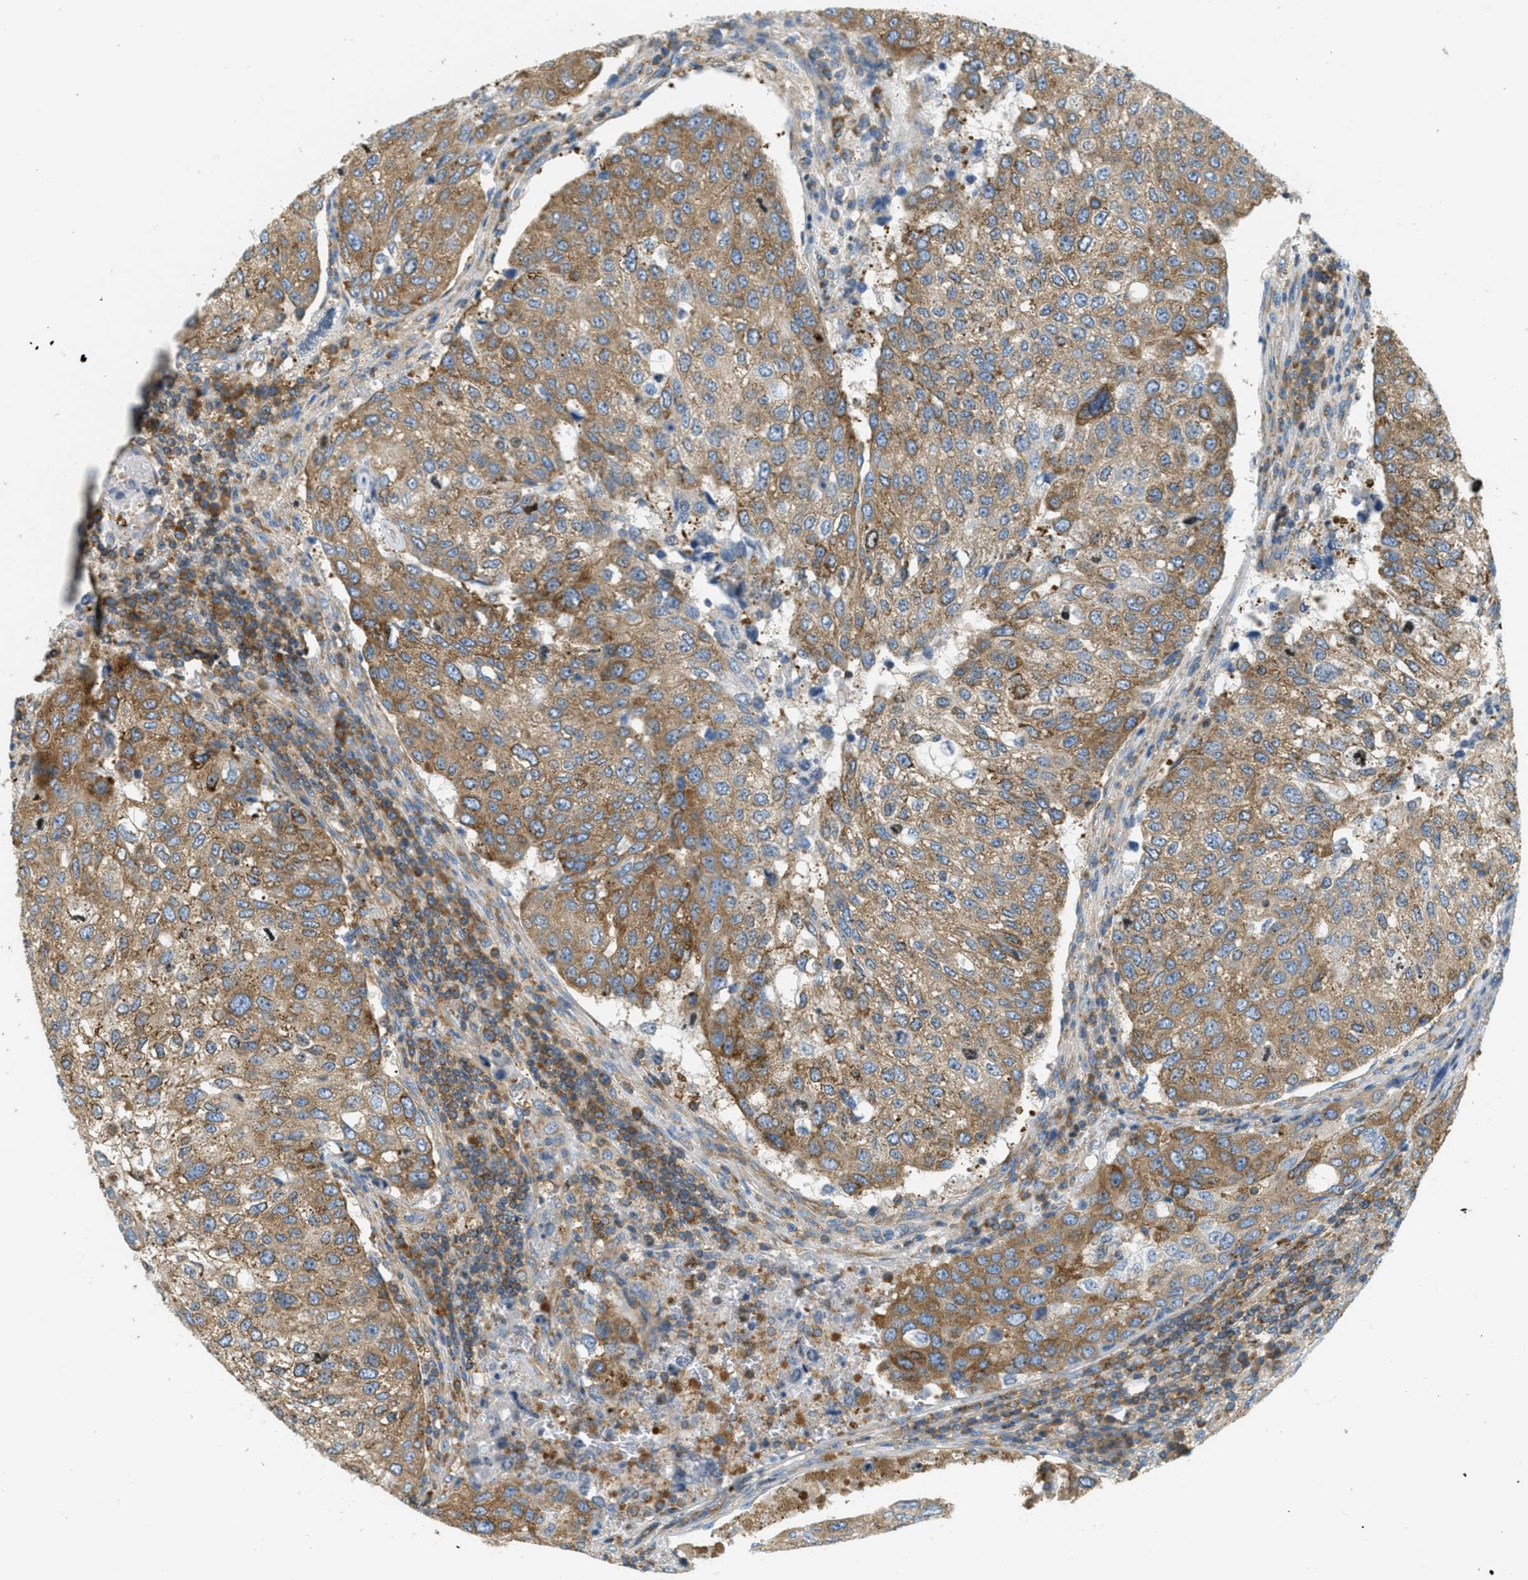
{"staining": {"intensity": "moderate", "quantity": ">75%", "location": "cytoplasmic/membranous"}, "tissue": "urothelial cancer", "cell_type": "Tumor cells", "image_type": "cancer", "snomed": [{"axis": "morphology", "description": "Urothelial carcinoma, High grade"}, {"axis": "topography", "description": "Lymph node"}, {"axis": "topography", "description": "Urinary bladder"}], "caption": "Immunohistochemical staining of human high-grade urothelial carcinoma displays medium levels of moderate cytoplasmic/membranous expression in about >75% of tumor cells. (Brightfield microscopy of DAB IHC at high magnification).", "gene": "ABCF1", "patient": {"sex": "male", "age": 51}}